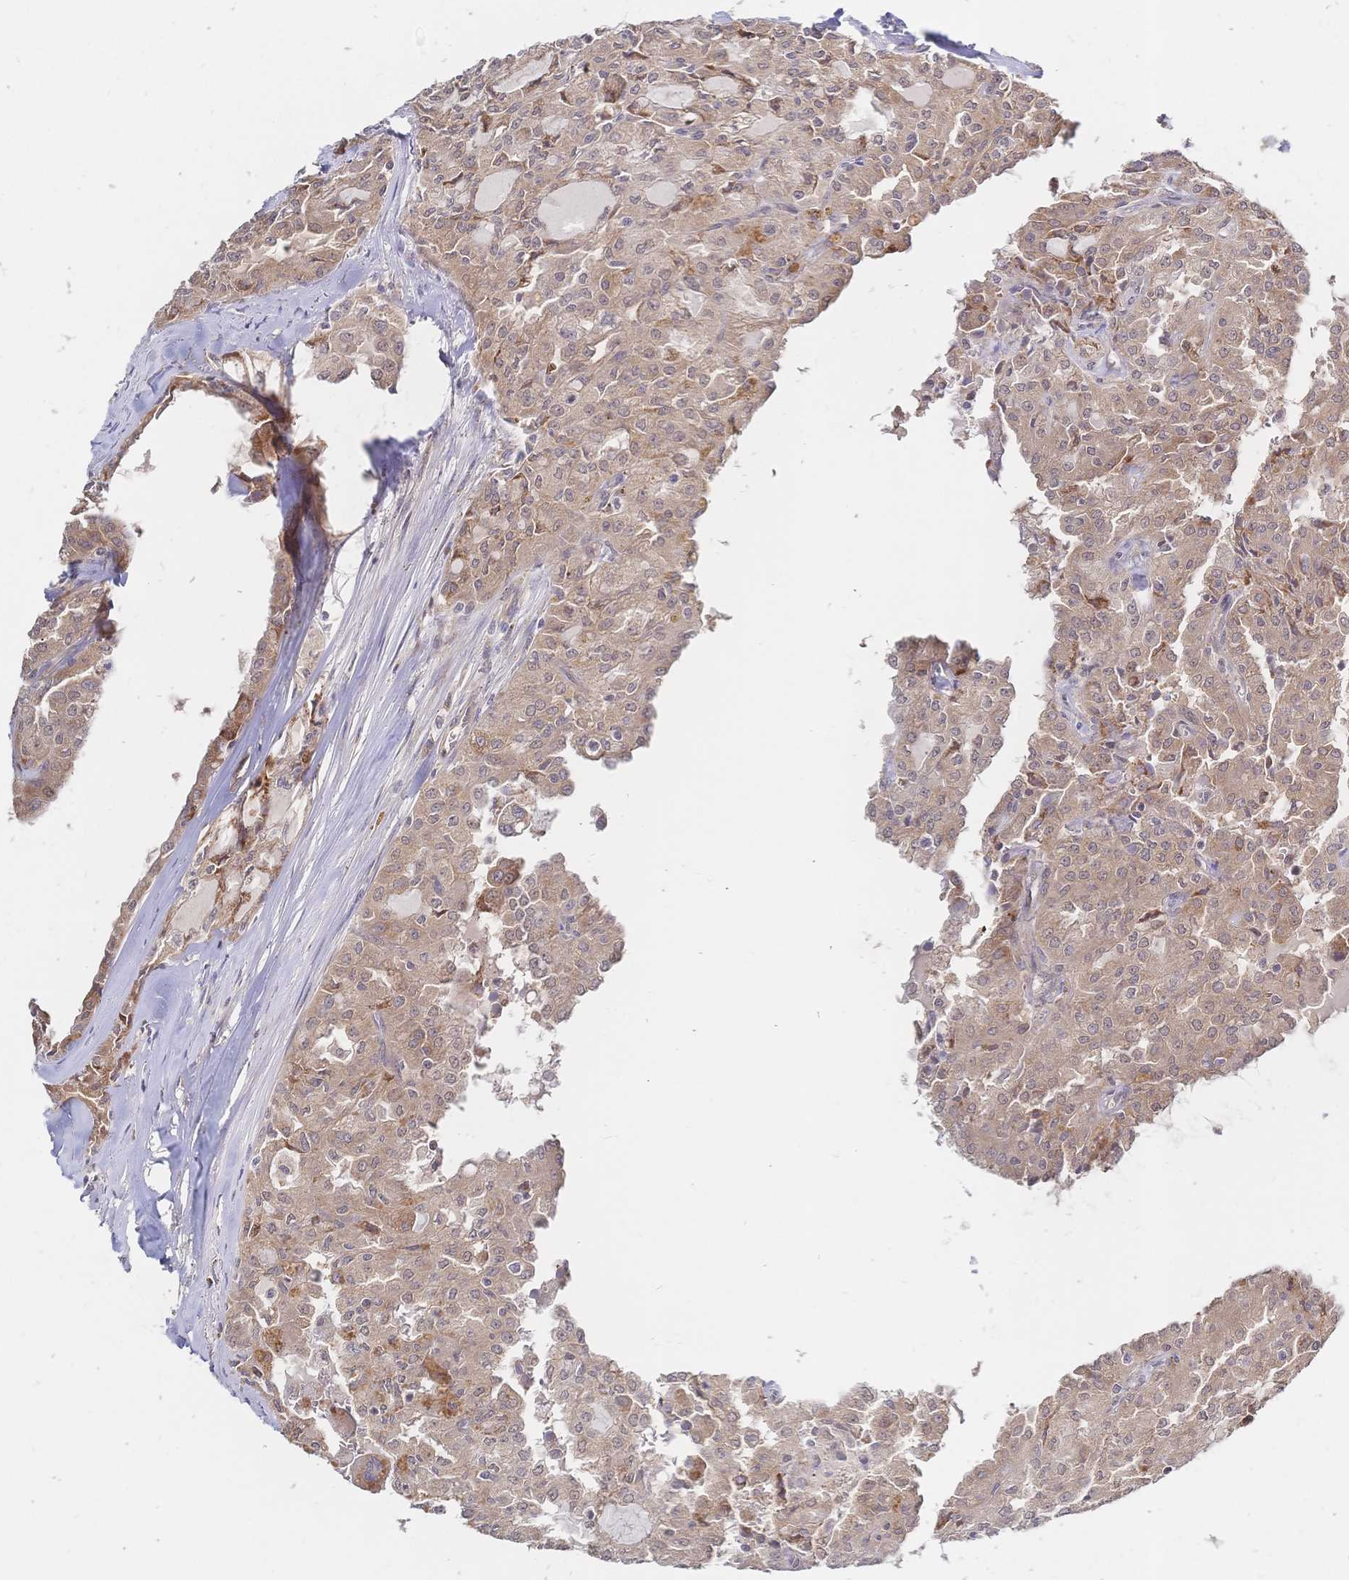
{"staining": {"intensity": "weak", "quantity": ">75%", "location": "cytoplasmic/membranous"}, "tissue": "head and neck cancer", "cell_type": "Tumor cells", "image_type": "cancer", "snomed": [{"axis": "morphology", "description": "Adenocarcinoma, NOS"}, {"axis": "topography", "description": "Head-Neck"}], "caption": "Adenocarcinoma (head and neck) stained with a protein marker shows weak staining in tumor cells.", "gene": "LMO4", "patient": {"sex": "male", "age": 64}}